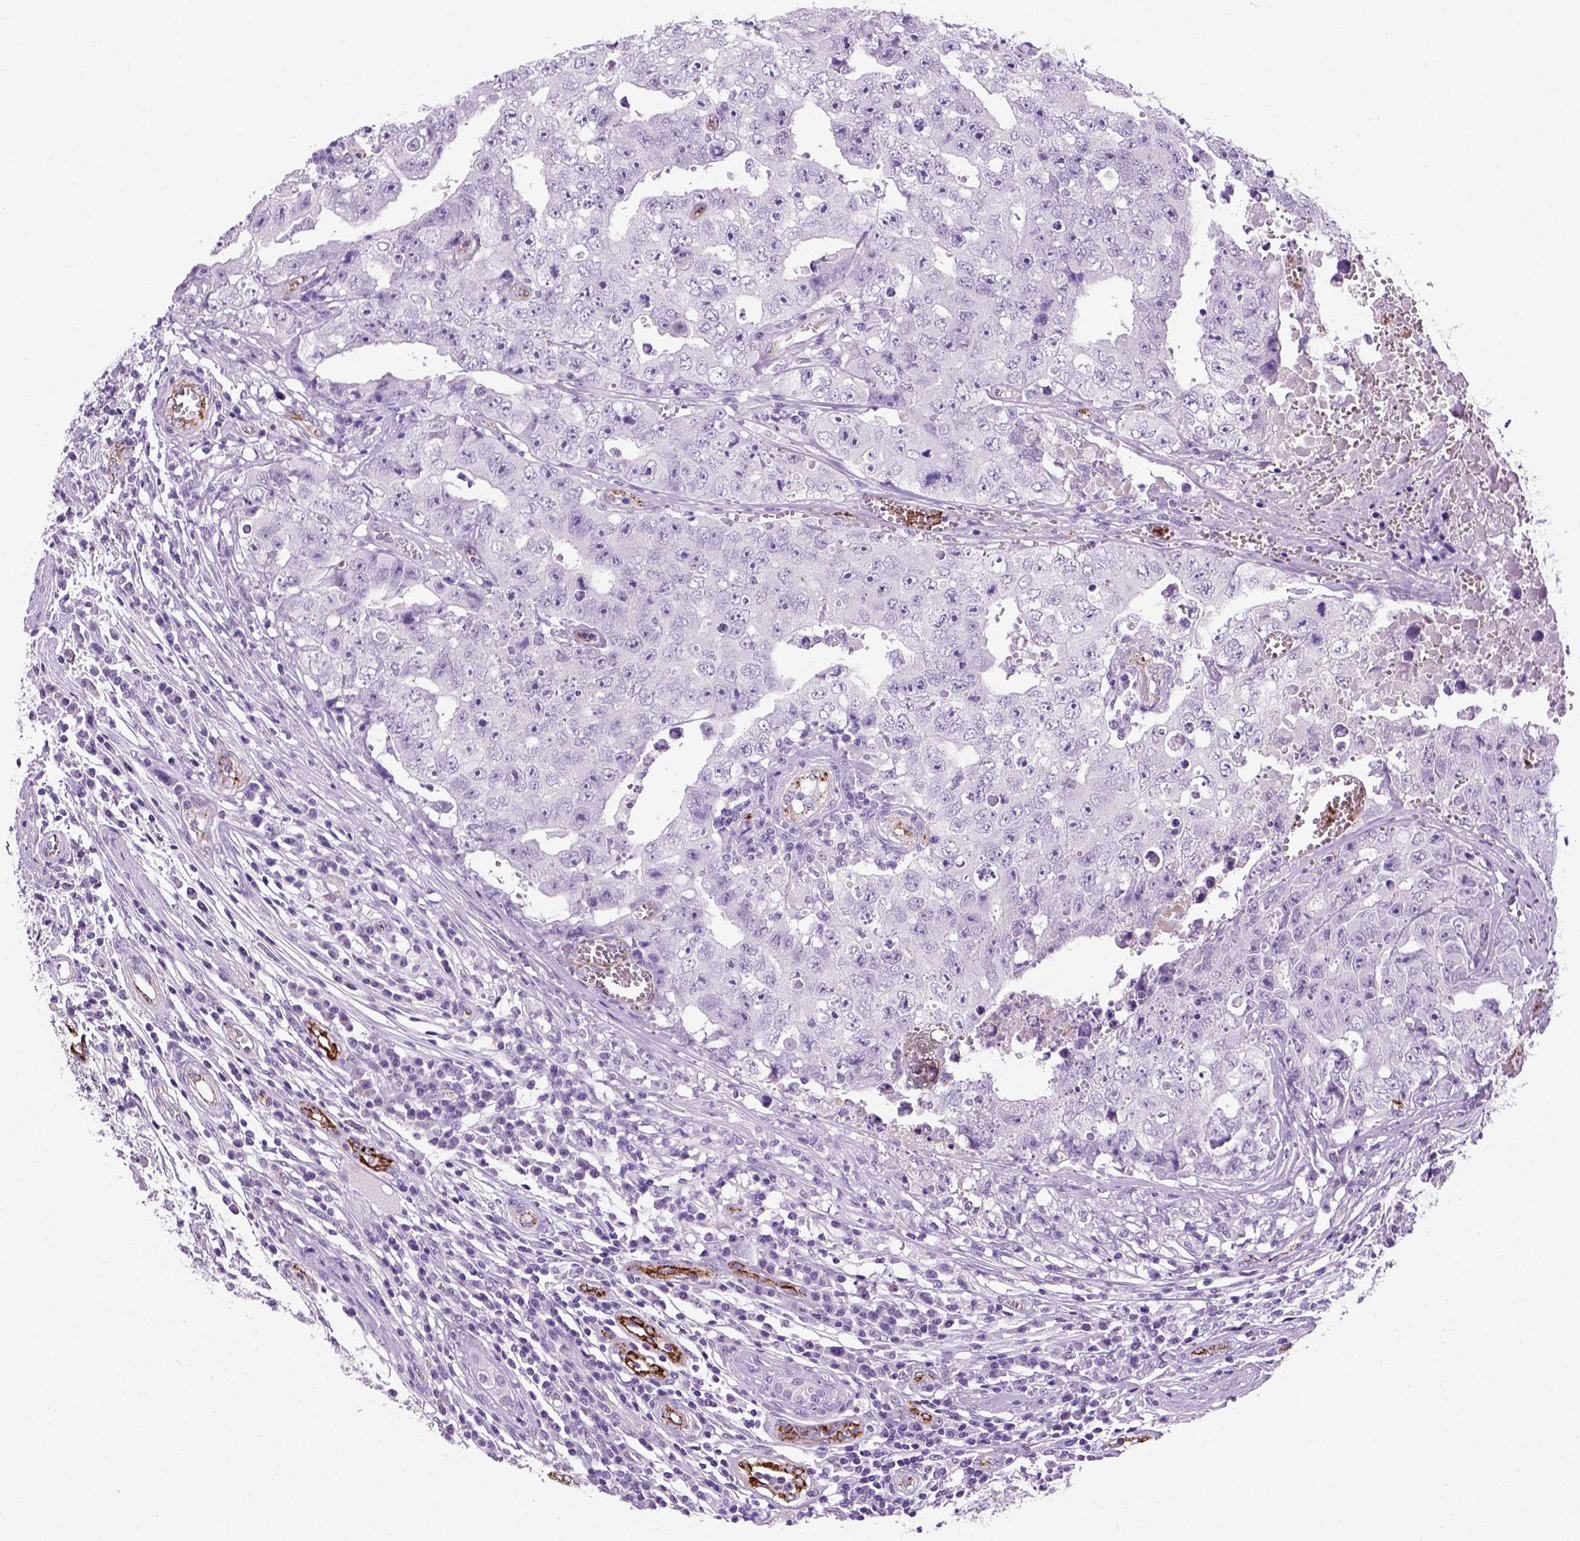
{"staining": {"intensity": "negative", "quantity": "none", "location": "none"}, "tissue": "testis cancer", "cell_type": "Tumor cells", "image_type": "cancer", "snomed": [{"axis": "morphology", "description": "Carcinoma, Embryonal, NOS"}, {"axis": "topography", "description": "Testis"}], "caption": "DAB immunohistochemical staining of human testis cancer (embryonal carcinoma) reveals no significant positivity in tumor cells. (Brightfield microscopy of DAB (3,3'-diaminobenzidine) immunohistochemistry at high magnification).", "gene": "VWF", "patient": {"sex": "male", "age": 36}}